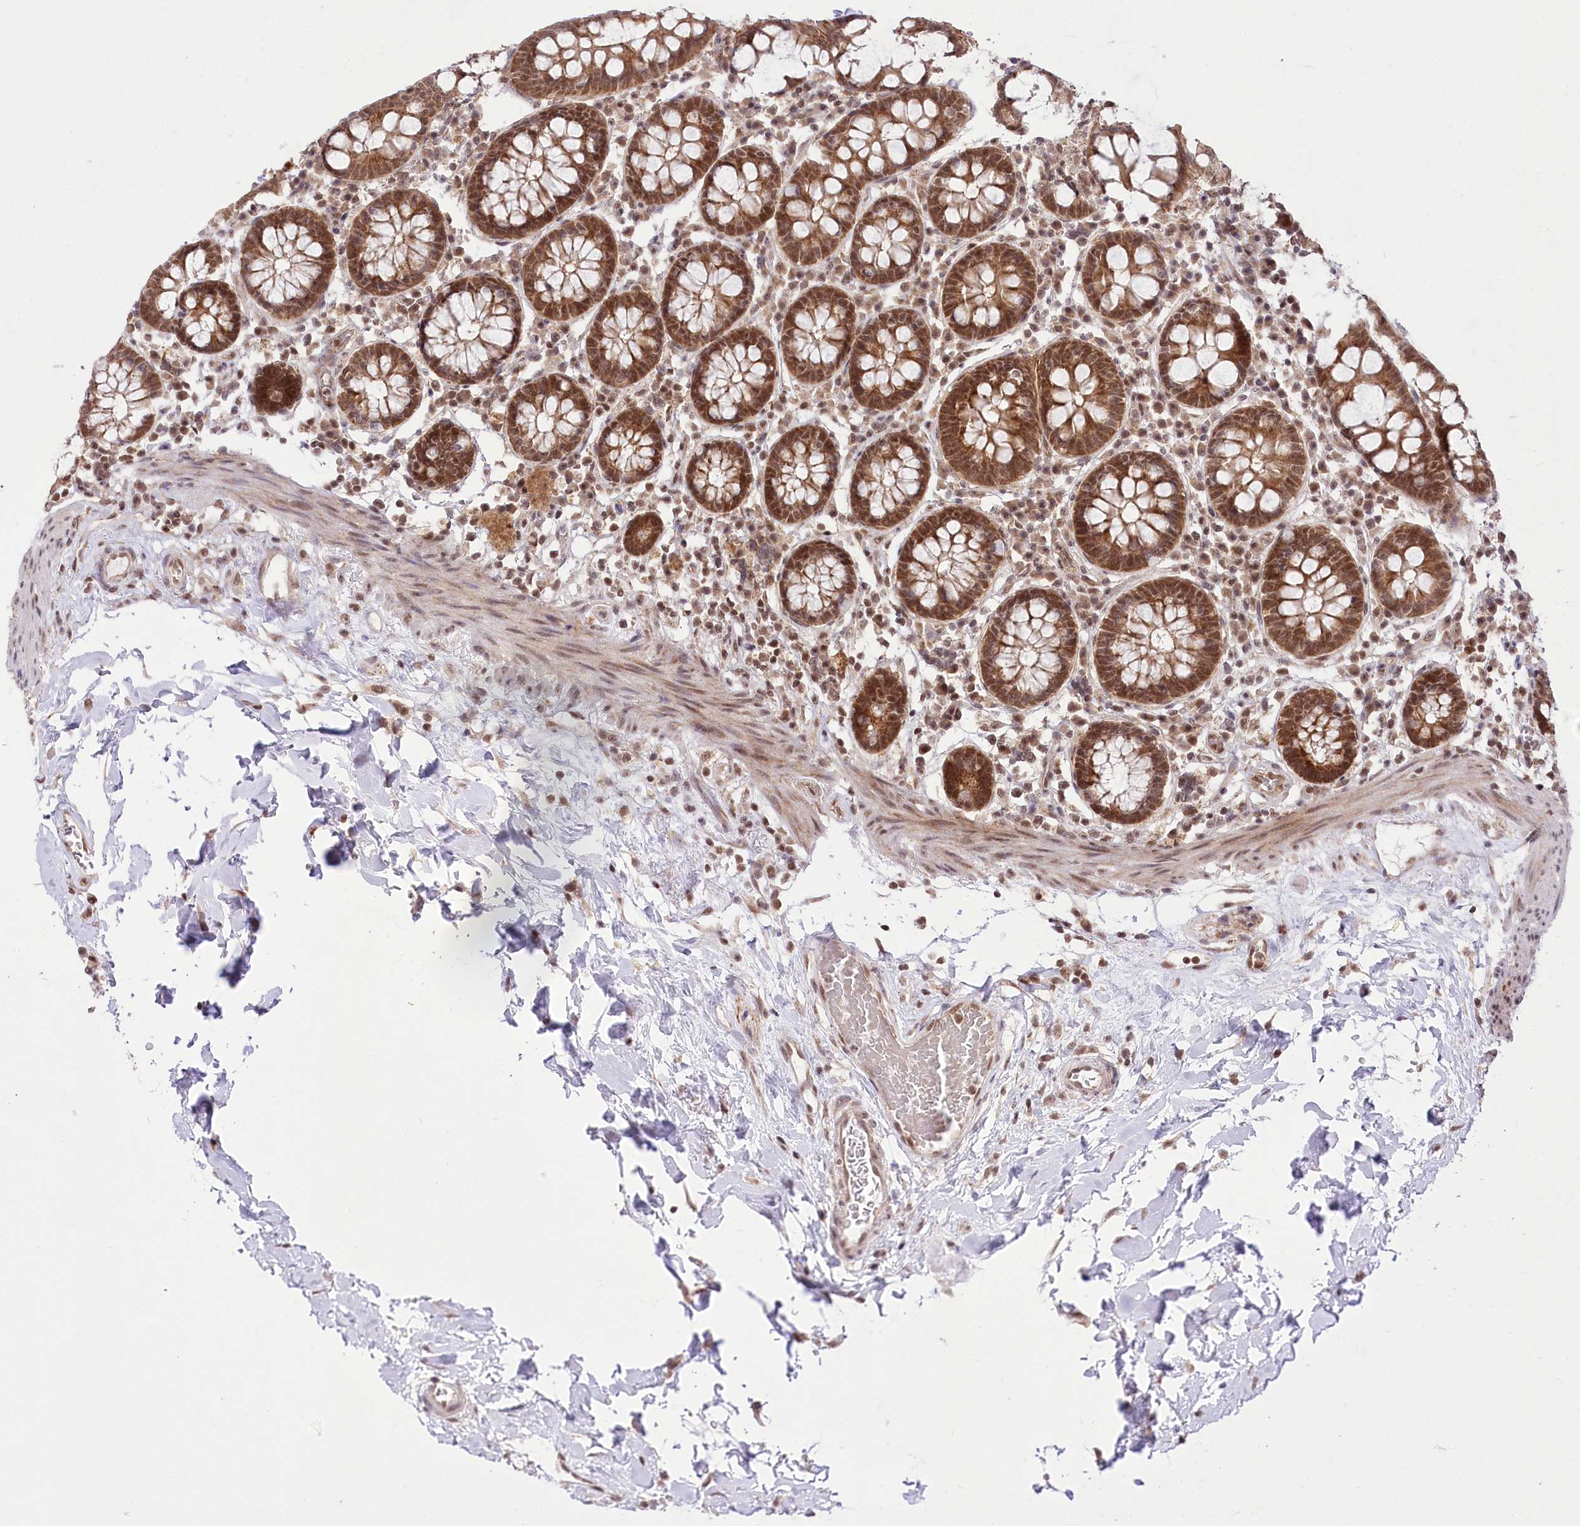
{"staining": {"intensity": "moderate", "quantity": ">75%", "location": "cytoplasmic/membranous,nuclear"}, "tissue": "colon", "cell_type": "Endothelial cells", "image_type": "normal", "snomed": [{"axis": "morphology", "description": "Normal tissue, NOS"}, {"axis": "topography", "description": "Colon"}], "caption": "A medium amount of moderate cytoplasmic/membranous,nuclear staining is identified in about >75% of endothelial cells in benign colon.", "gene": "ZMAT2", "patient": {"sex": "female", "age": 79}}